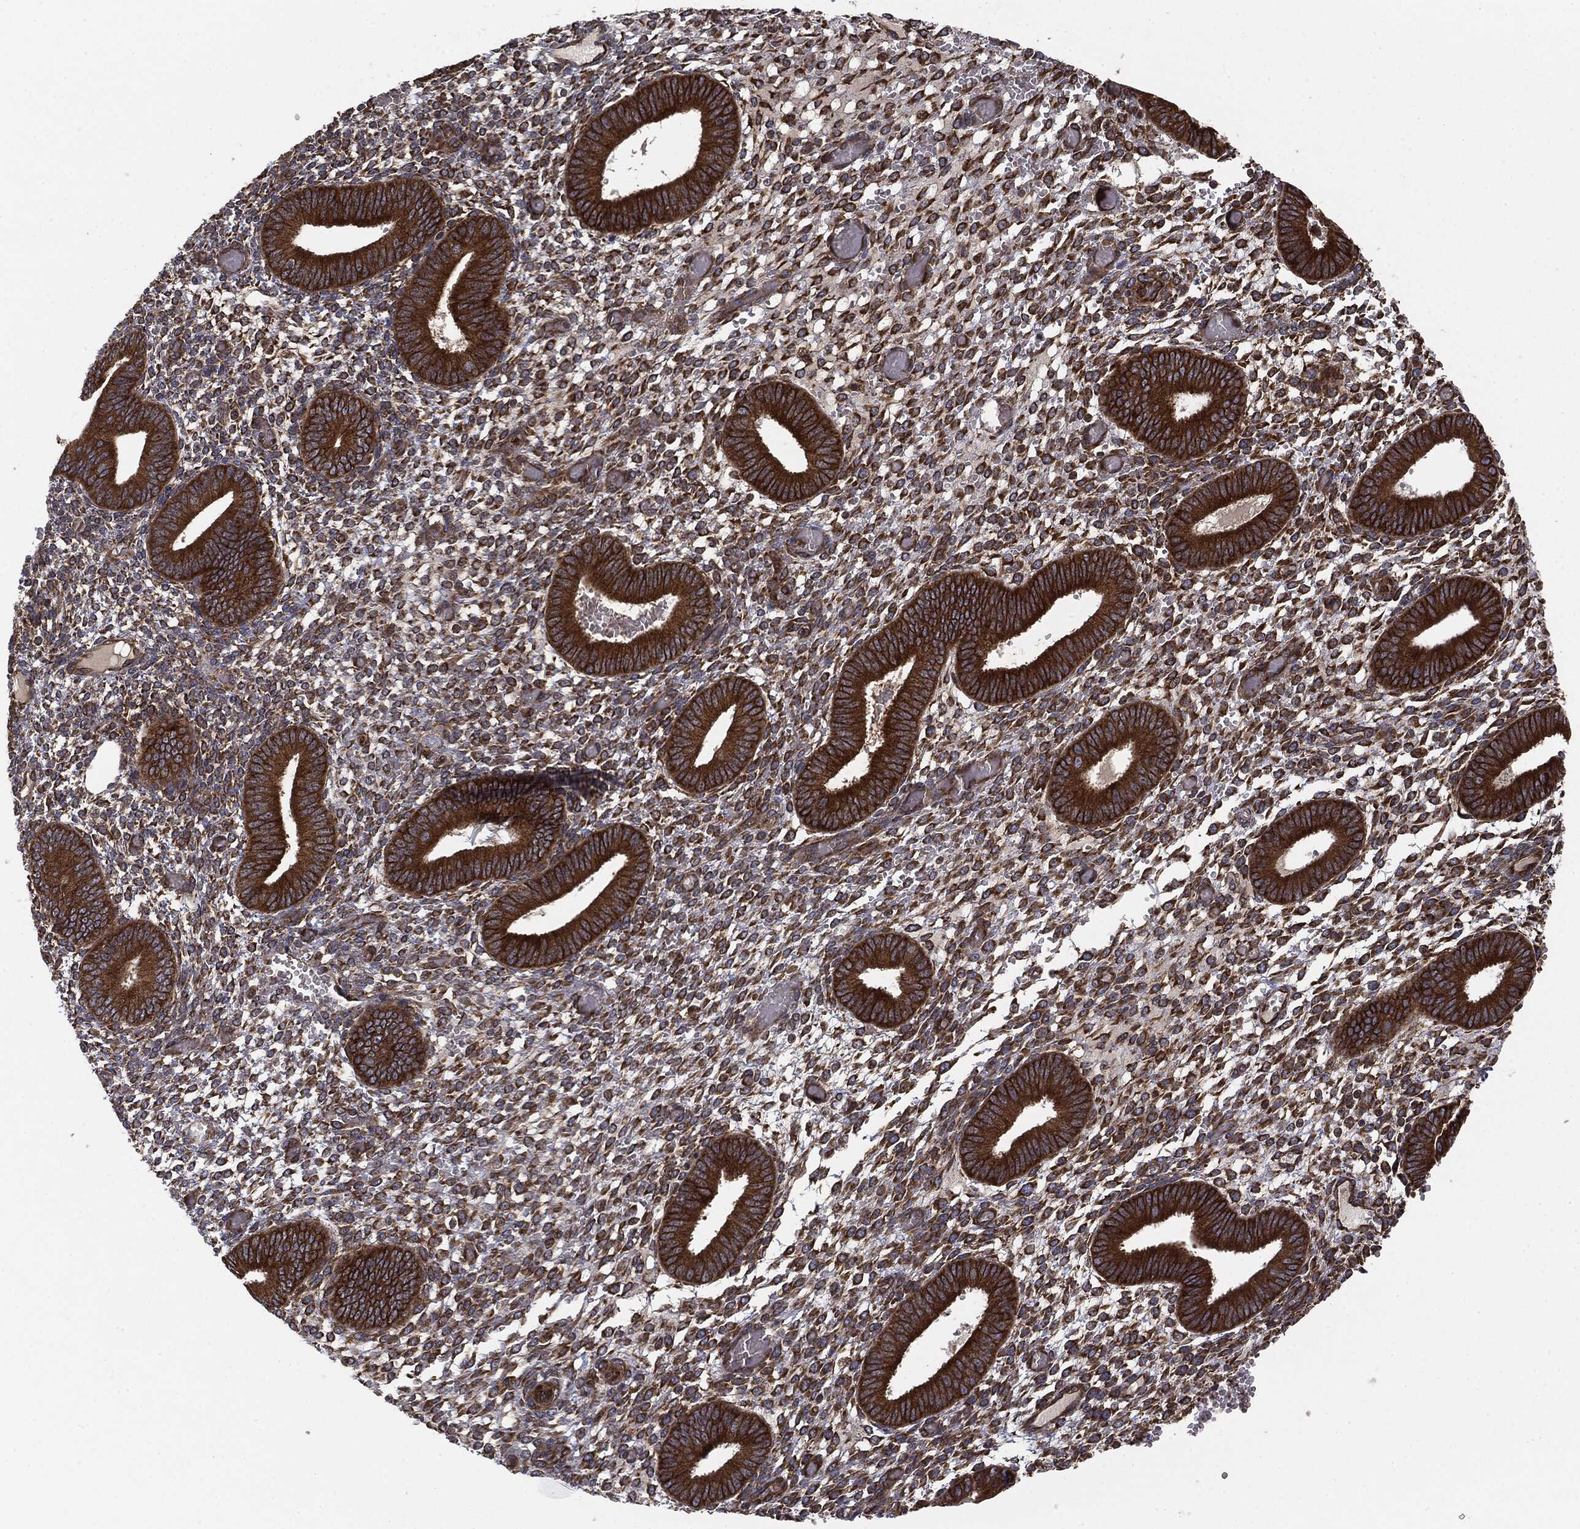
{"staining": {"intensity": "strong", "quantity": "25%-75%", "location": "cytoplasmic/membranous"}, "tissue": "endometrium", "cell_type": "Cells in endometrial stroma", "image_type": "normal", "snomed": [{"axis": "morphology", "description": "Normal tissue, NOS"}, {"axis": "topography", "description": "Endometrium"}], "caption": "This micrograph displays IHC staining of benign endometrium, with high strong cytoplasmic/membranous staining in about 25%-75% of cells in endometrial stroma.", "gene": "EIF2AK2", "patient": {"sex": "female", "age": 42}}